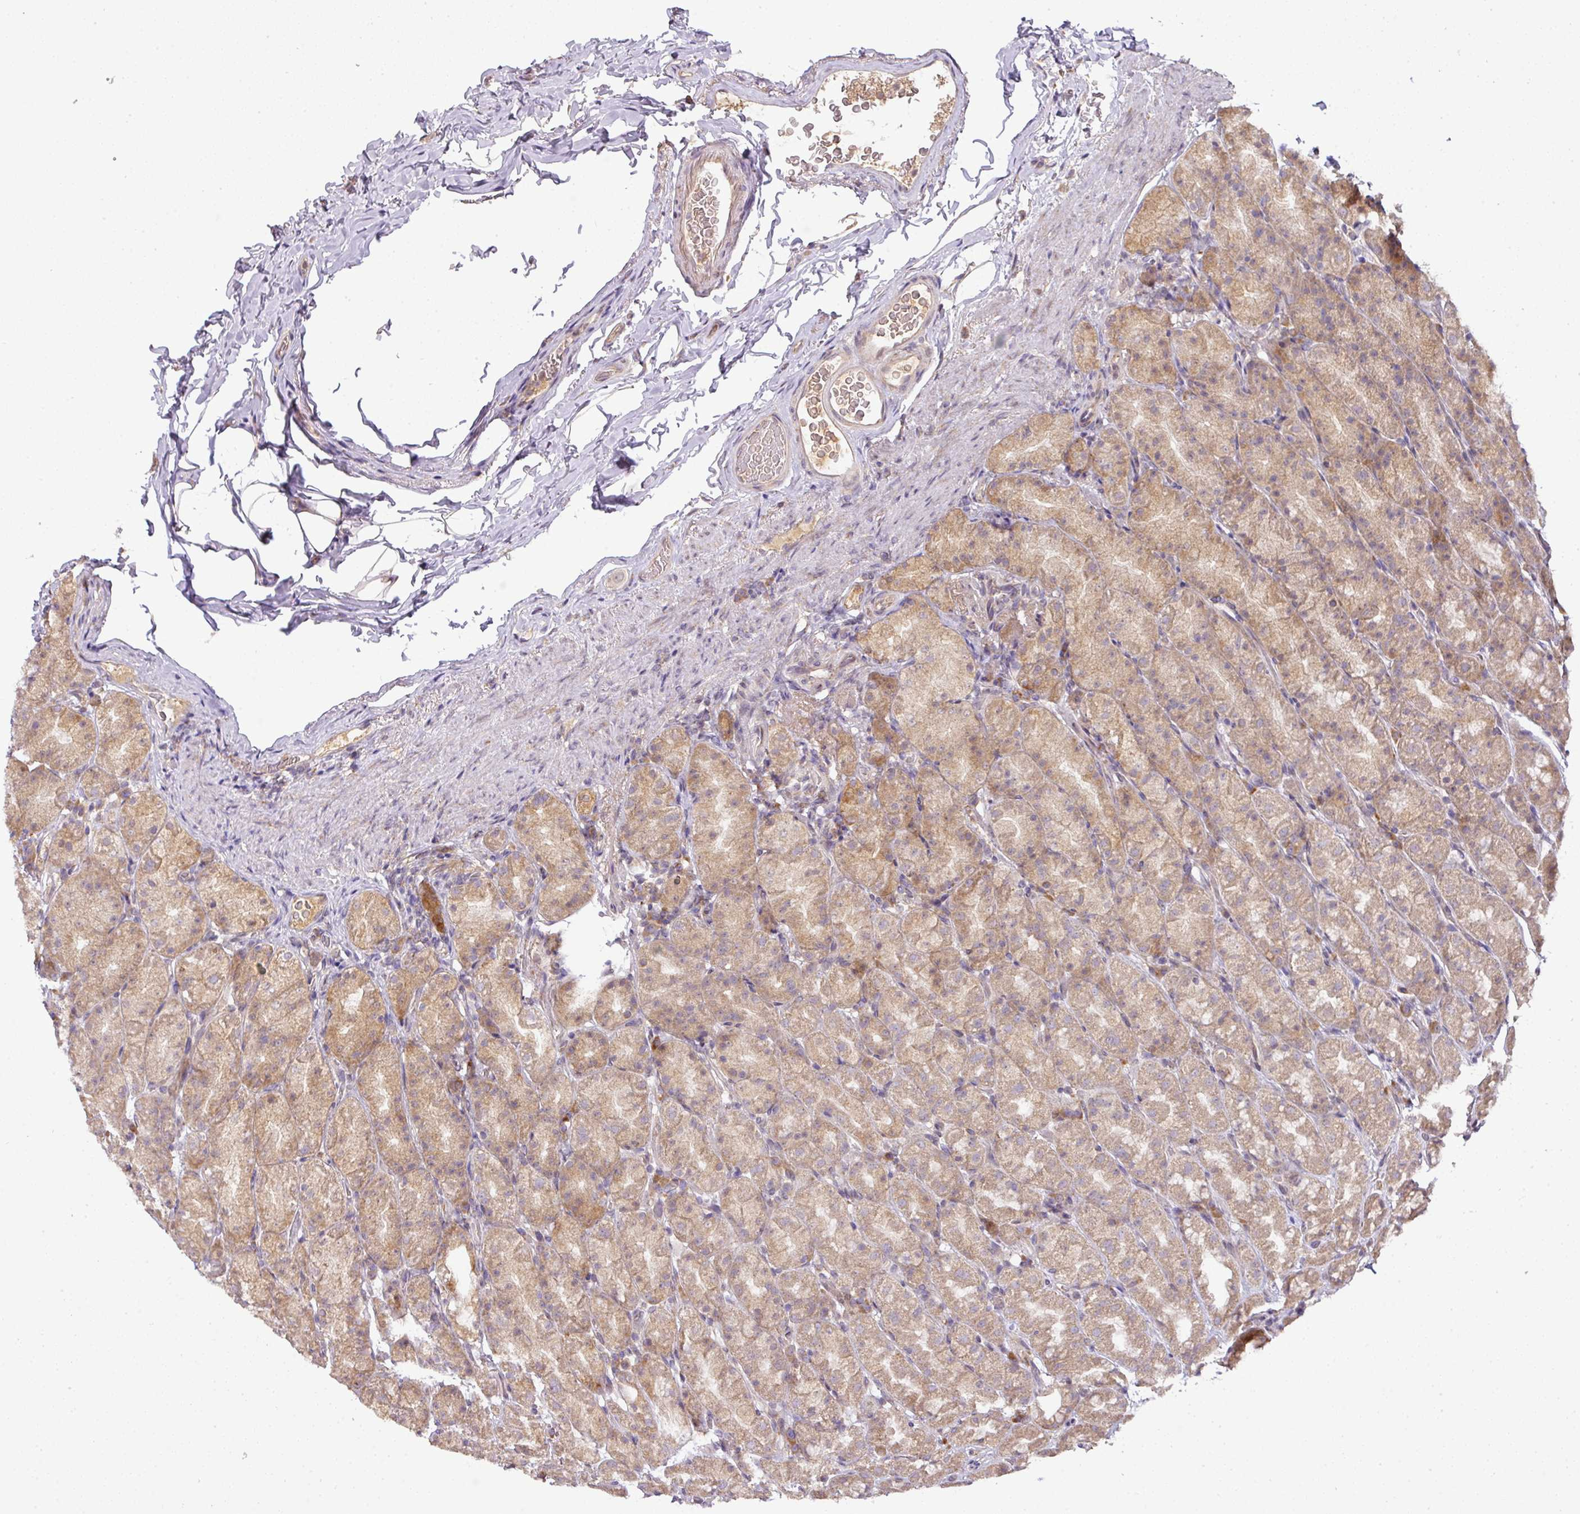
{"staining": {"intensity": "moderate", "quantity": ">75%", "location": "cytoplasmic/membranous"}, "tissue": "stomach", "cell_type": "Glandular cells", "image_type": "normal", "snomed": [{"axis": "morphology", "description": "Normal tissue, NOS"}, {"axis": "topography", "description": "Stomach, upper"}, {"axis": "topography", "description": "Stomach"}], "caption": "Immunohistochemical staining of unremarkable human stomach demonstrates medium levels of moderate cytoplasmic/membranous expression in approximately >75% of glandular cells.", "gene": "GALP", "patient": {"sex": "male", "age": 68}}